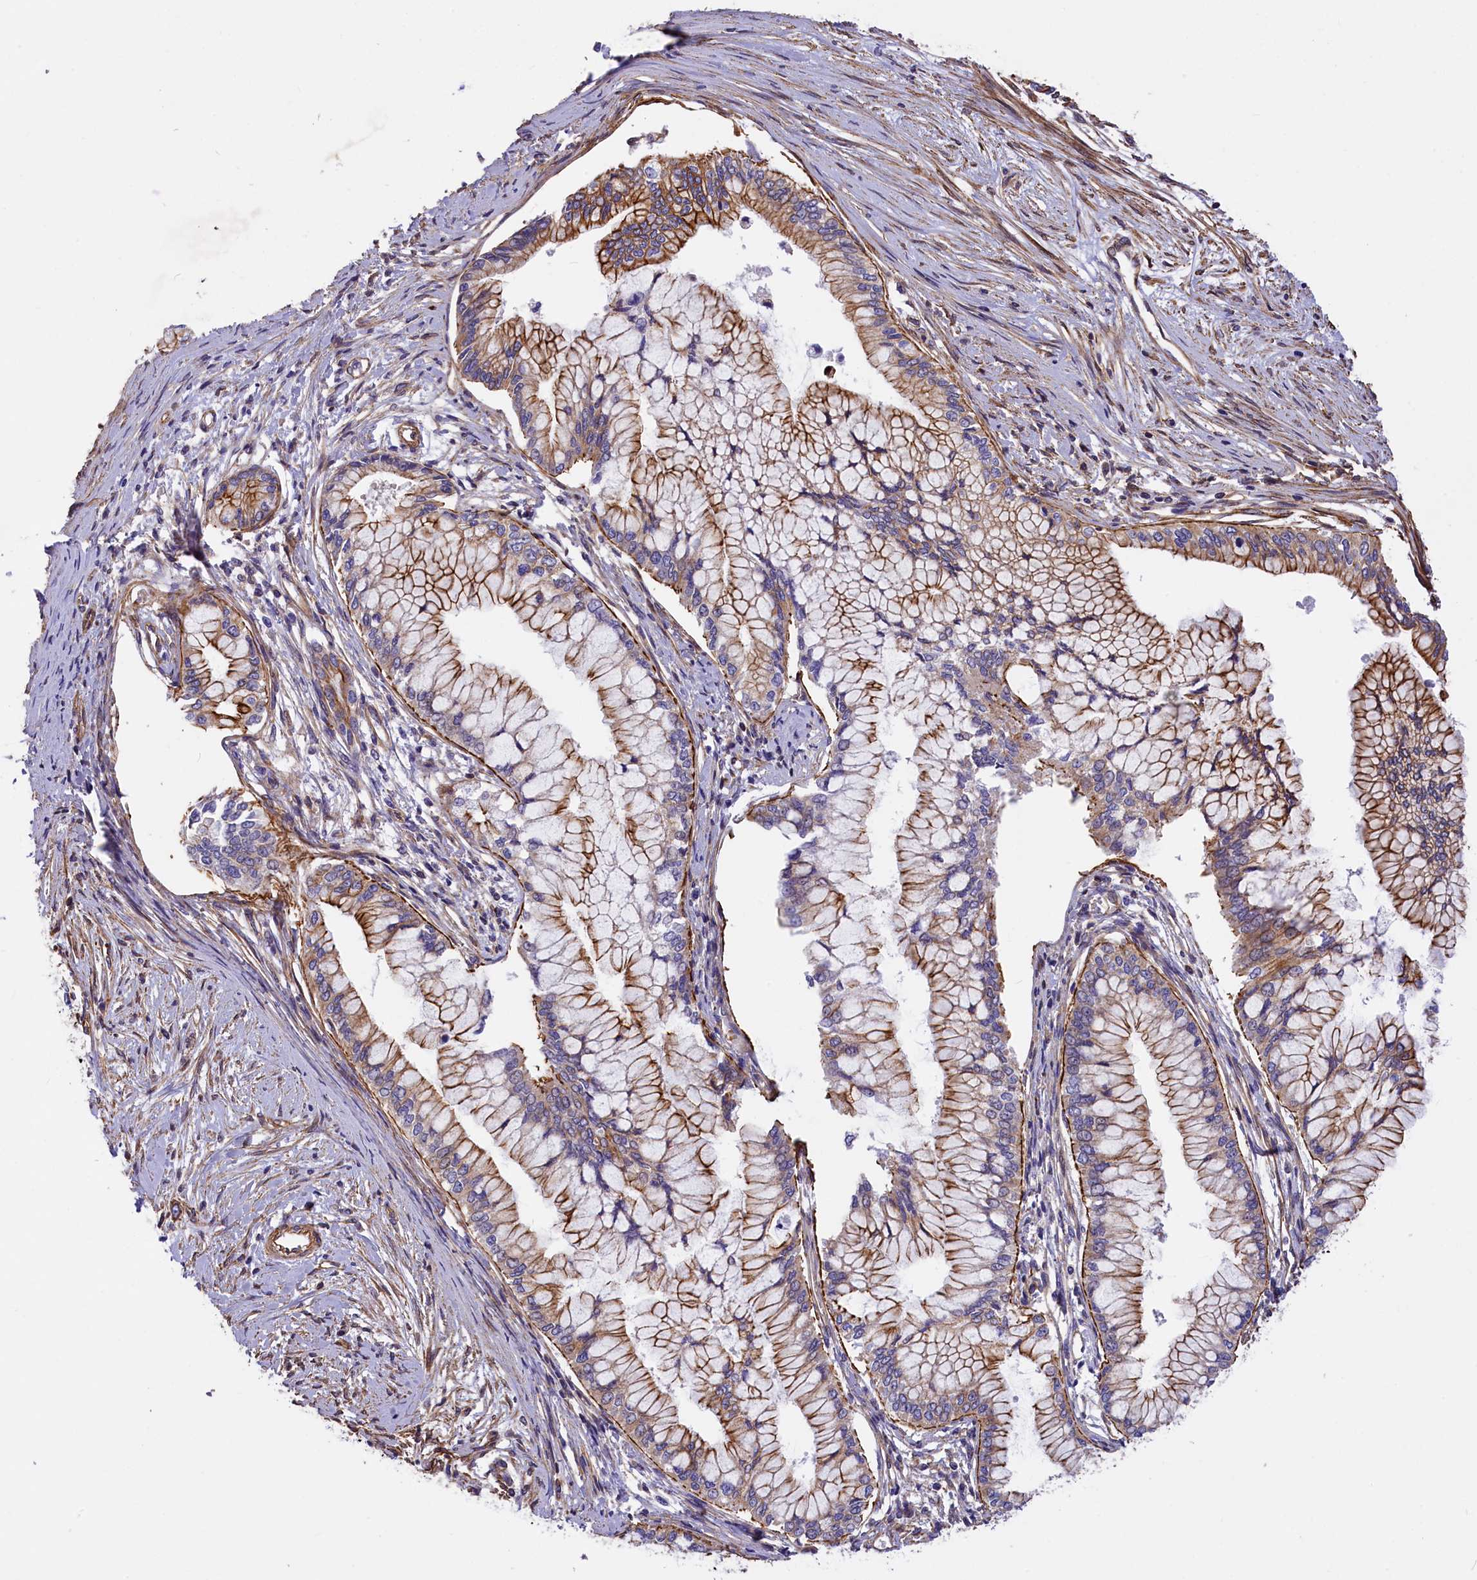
{"staining": {"intensity": "moderate", "quantity": ">75%", "location": "cytoplasmic/membranous"}, "tissue": "pancreatic cancer", "cell_type": "Tumor cells", "image_type": "cancer", "snomed": [{"axis": "morphology", "description": "Adenocarcinoma, NOS"}, {"axis": "topography", "description": "Pancreas"}], "caption": "This is an image of IHC staining of pancreatic adenocarcinoma, which shows moderate staining in the cytoplasmic/membranous of tumor cells.", "gene": "MED20", "patient": {"sex": "male", "age": 46}}